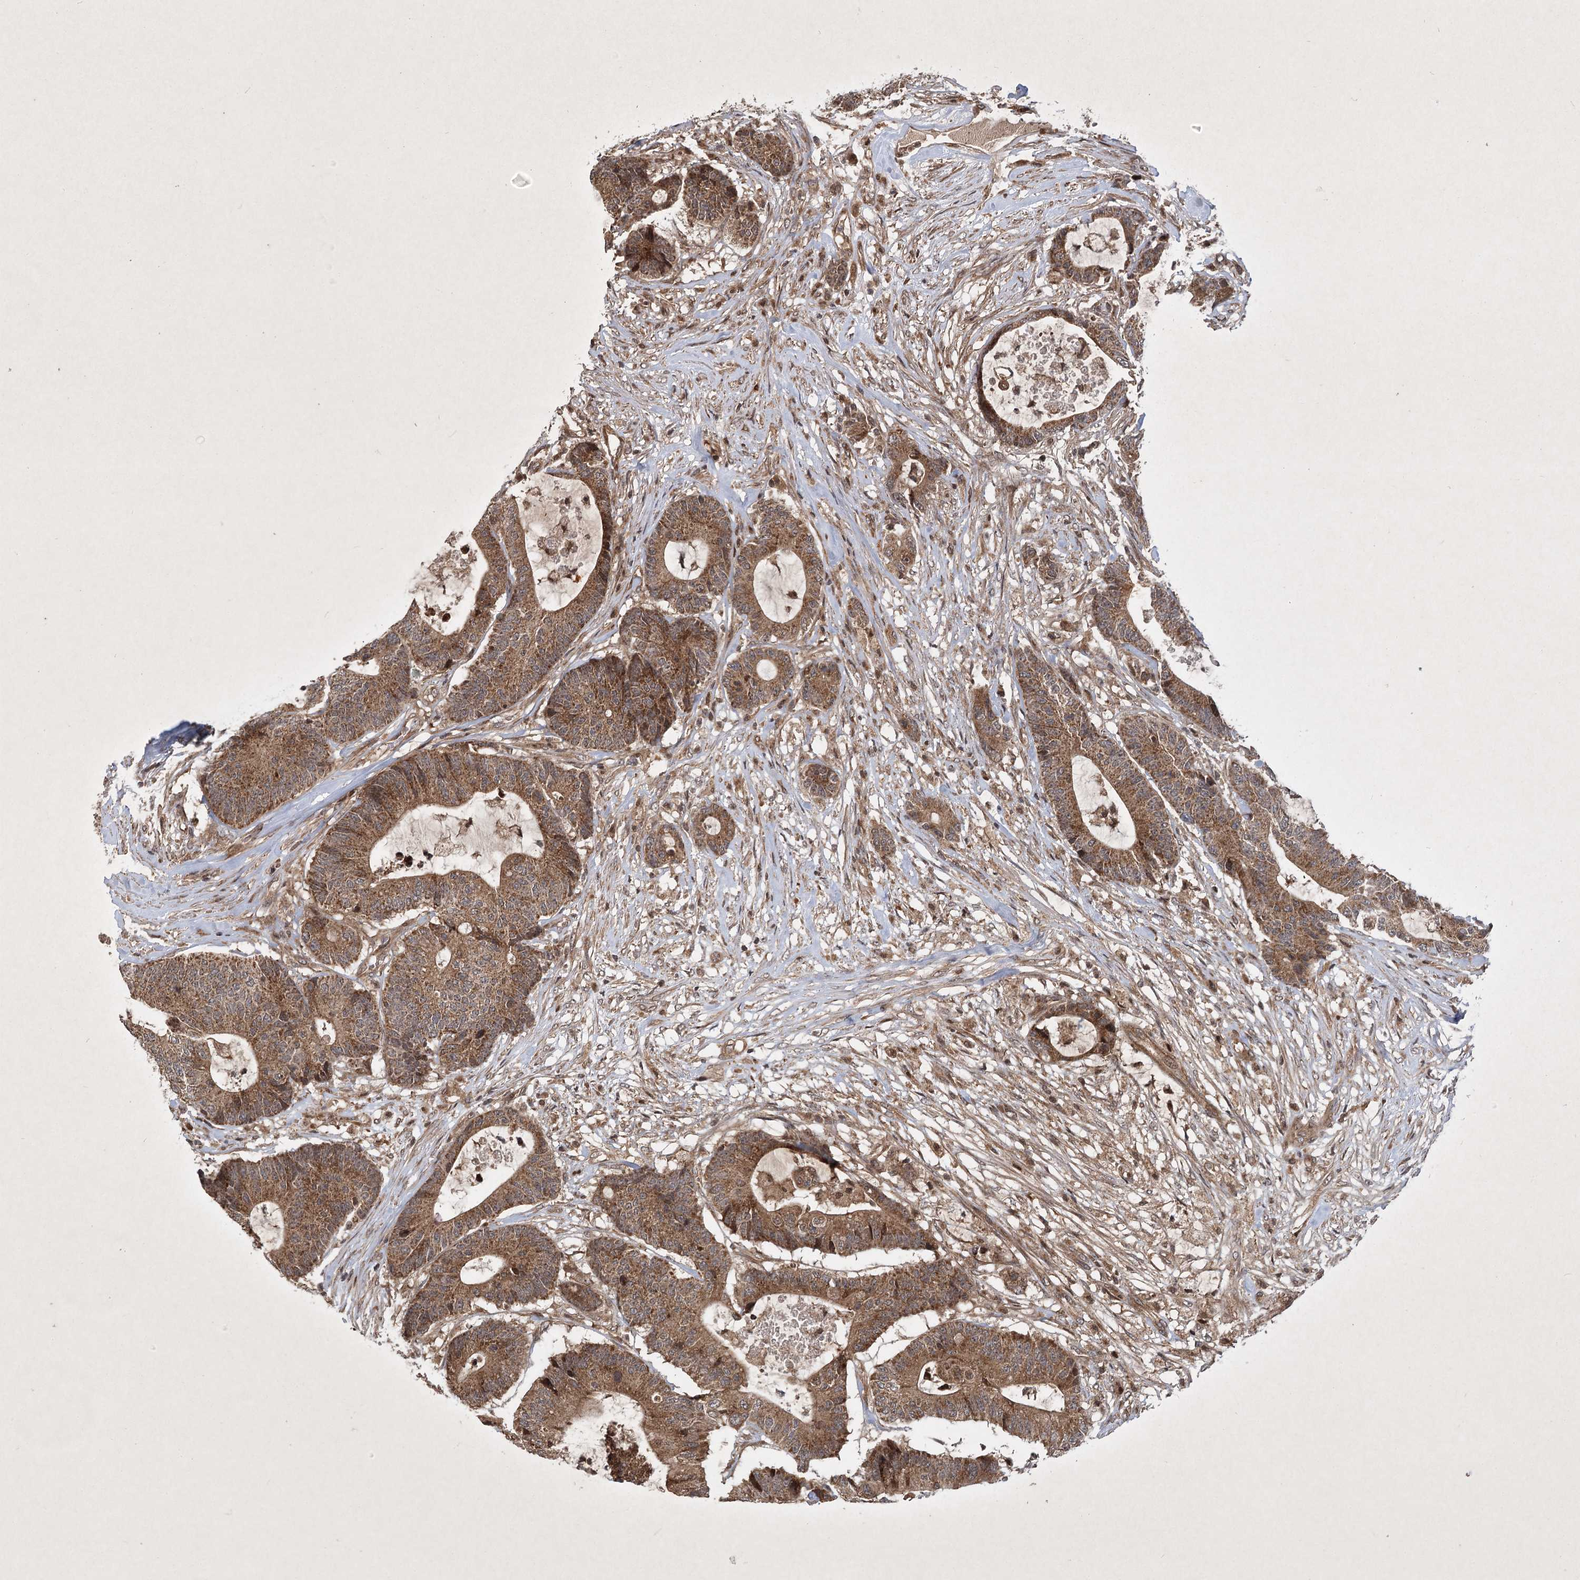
{"staining": {"intensity": "moderate", "quantity": ">75%", "location": "cytoplasmic/membranous"}, "tissue": "colorectal cancer", "cell_type": "Tumor cells", "image_type": "cancer", "snomed": [{"axis": "morphology", "description": "Adenocarcinoma, NOS"}, {"axis": "topography", "description": "Colon"}], "caption": "This is a photomicrograph of IHC staining of colorectal cancer (adenocarcinoma), which shows moderate expression in the cytoplasmic/membranous of tumor cells.", "gene": "INSIG2", "patient": {"sex": "female", "age": 84}}